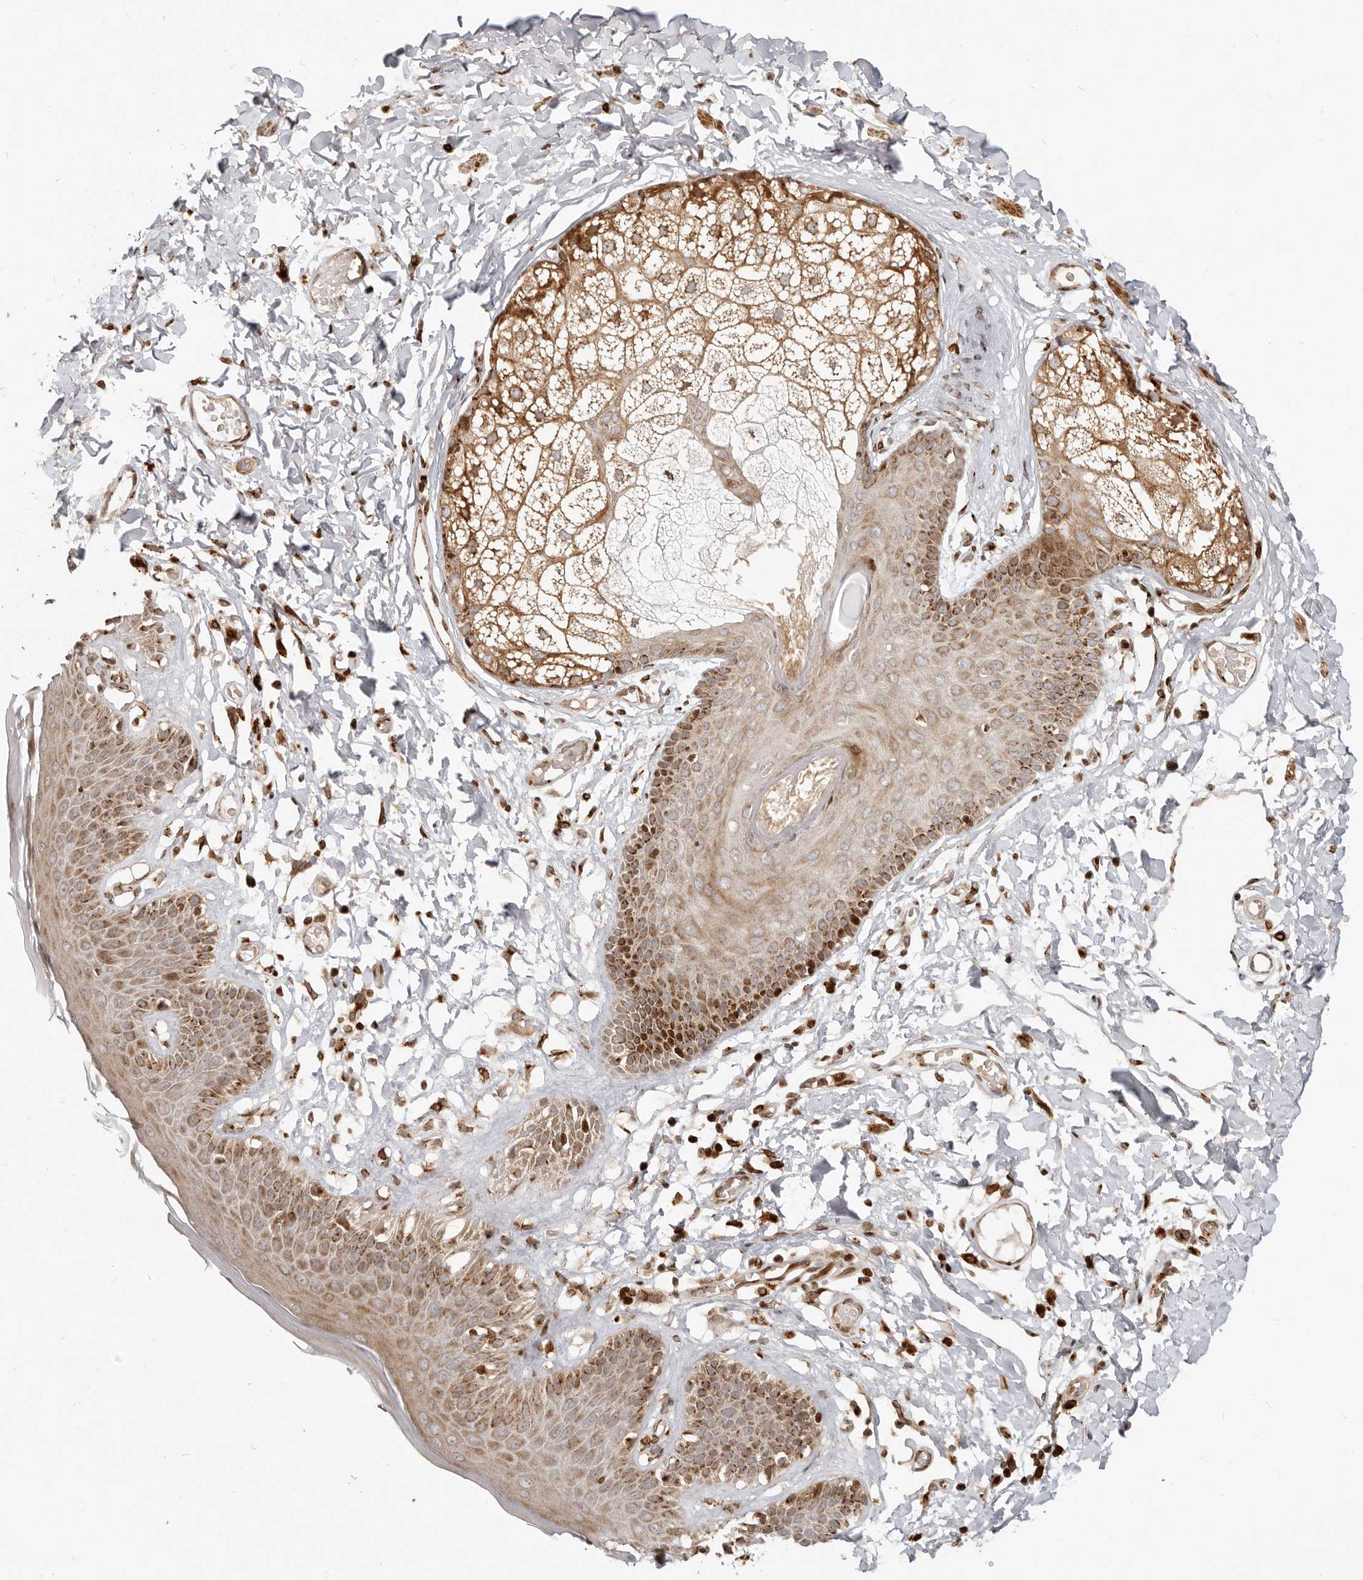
{"staining": {"intensity": "strong", "quantity": "25%-75%", "location": "cytoplasmic/membranous"}, "tissue": "skin", "cell_type": "Epidermal cells", "image_type": "normal", "snomed": [{"axis": "morphology", "description": "Normal tissue, NOS"}, {"axis": "topography", "description": "Vulva"}], "caption": "Skin stained with IHC reveals strong cytoplasmic/membranous positivity in about 25%-75% of epidermal cells.", "gene": "TRIM4", "patient": {"sex": "female", "age": 73}}